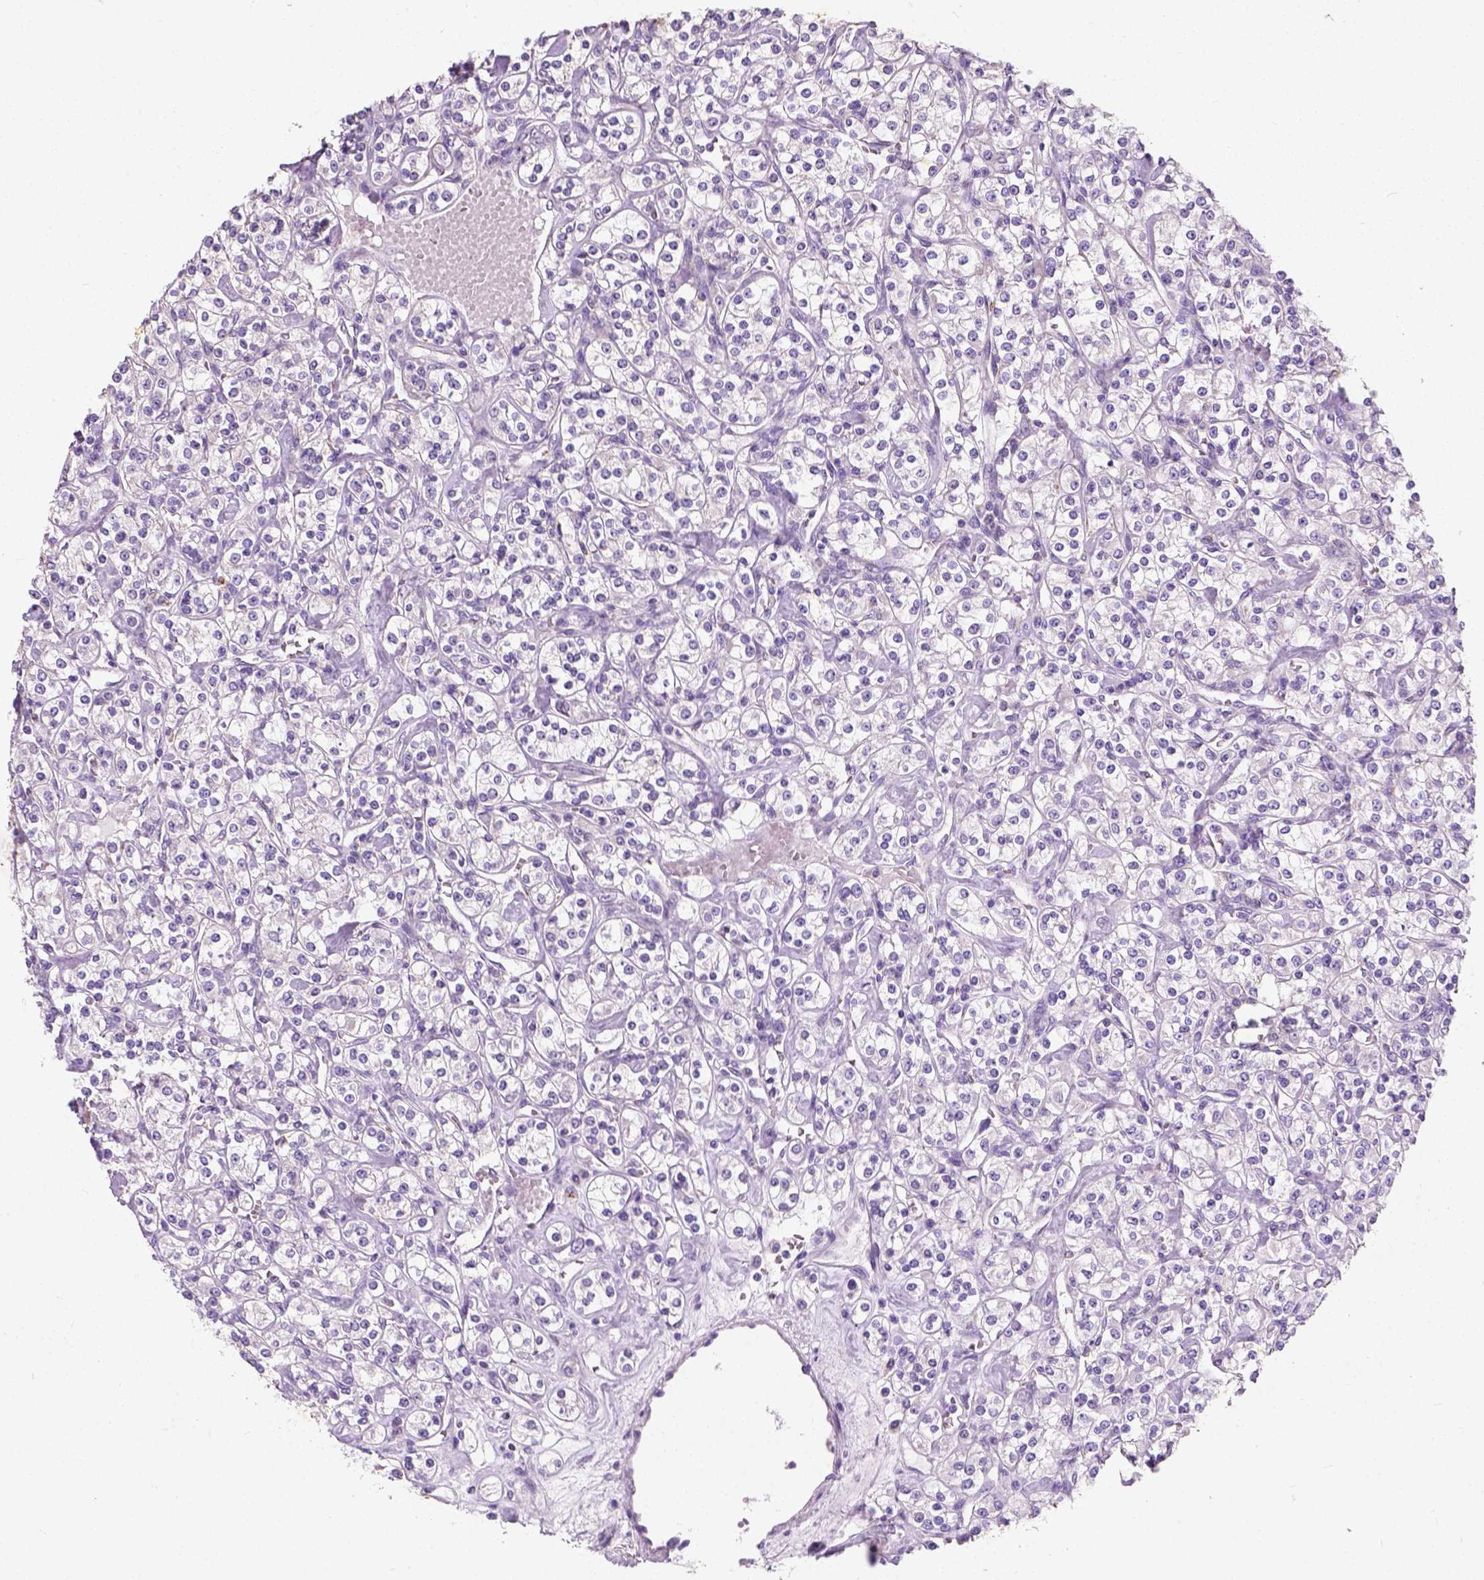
{"staining": {"intensity": "negative", "quantity": "none", "location": "none"}, "tissue": "renal cancer", "cell_type": "Tumor cells", "image_type": "cancer", "snomed": [{"axis": "morphology", "description": "Adenocarcinoma, NOS"}, {"axis": "topography", "description": "Kidney"}], "caption": "DAB (3,3'-diaminobenzidine) immunohistochemical staining of renal cancer (adenocarcinoma) displays no significant staining in tumor cells. Brightfield microscopy of immunohistochemistry (IHC) stained with DAB (brown) and hematoxylin (blue), captured at high magnification.", "gene": "CHODL", "patient": {"sex": "male", "age": 77}}